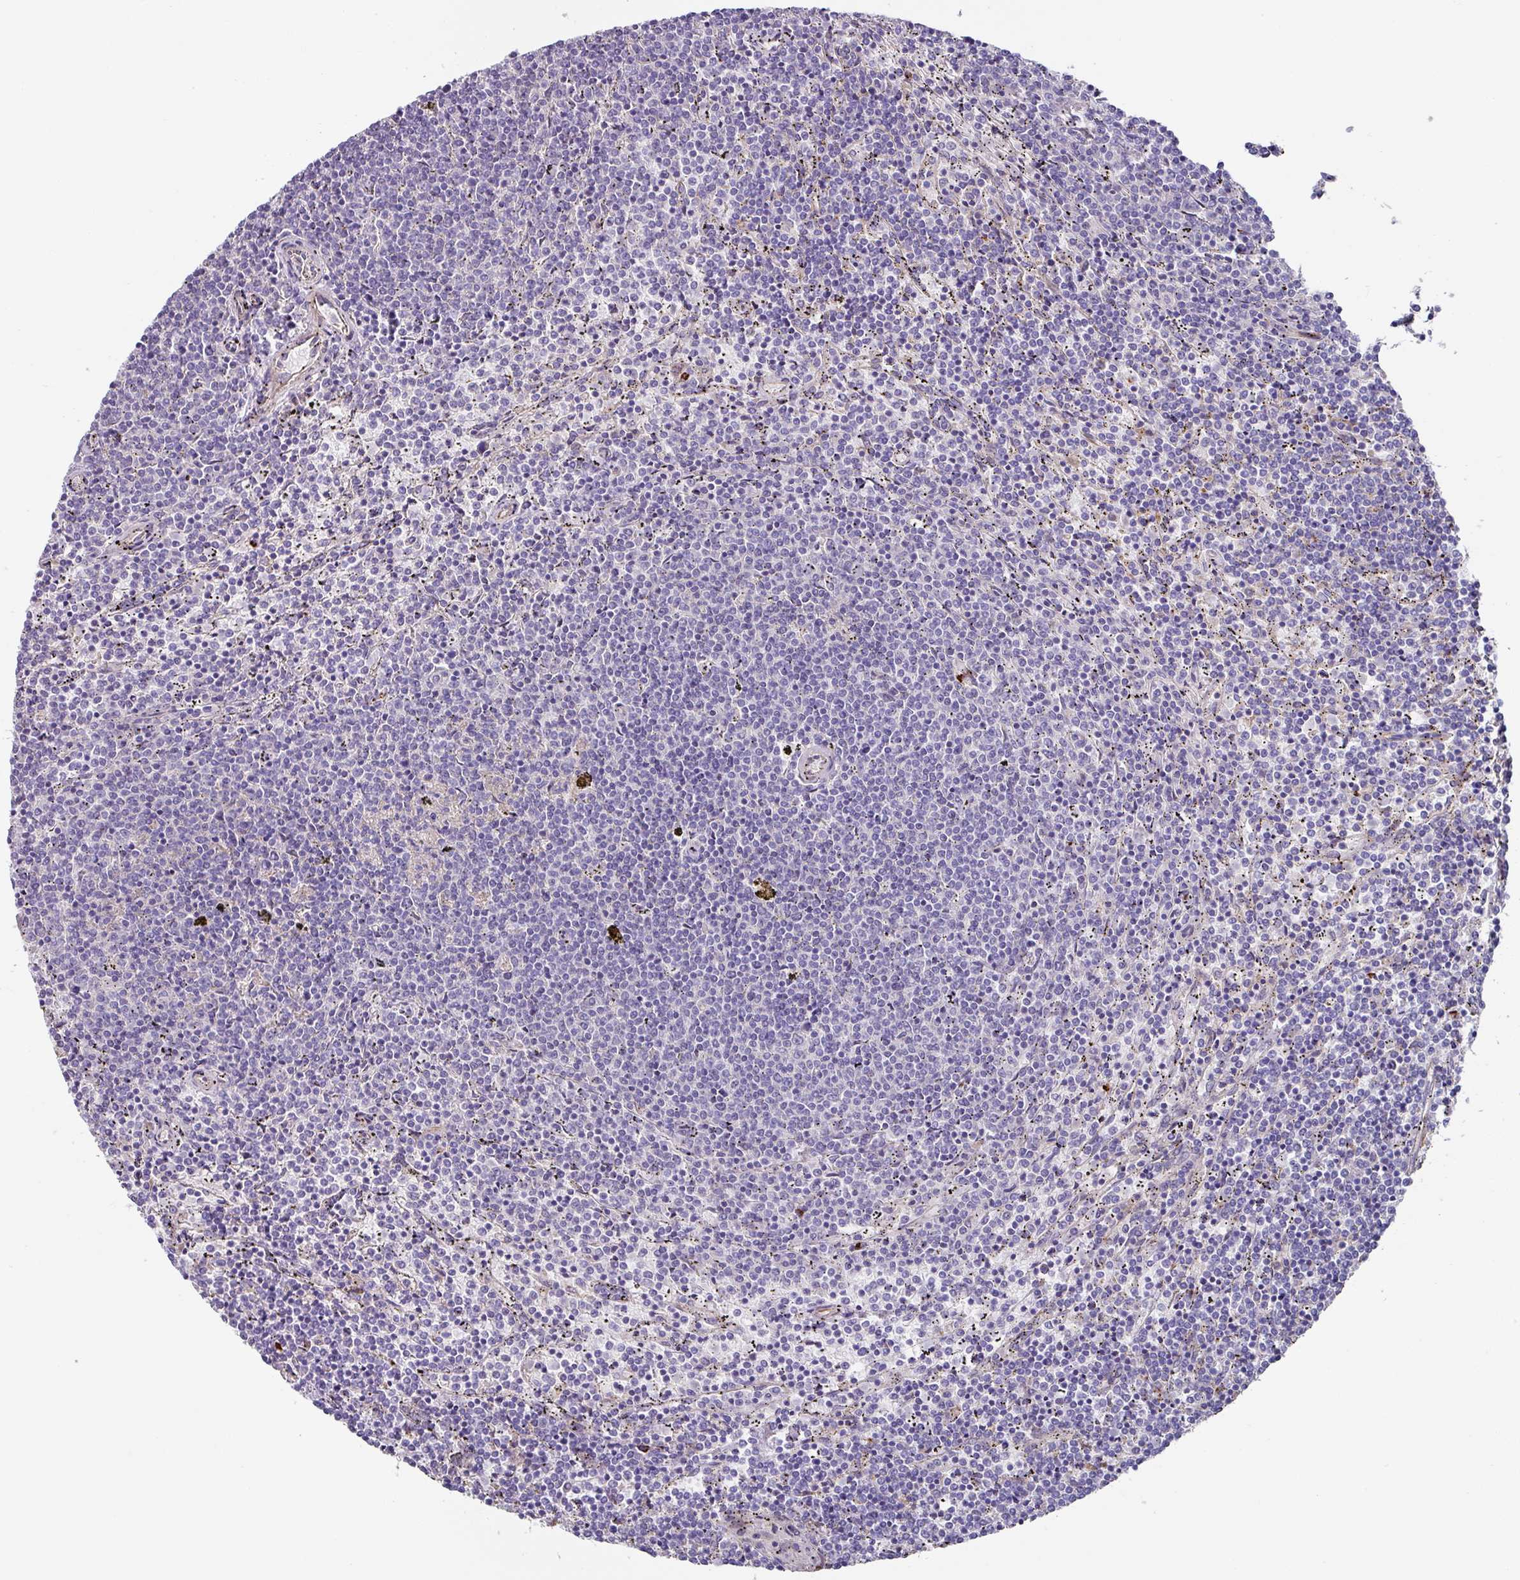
{"staining": {"intensity": "negative", "quantity": "none", "location": "none"}, "tissue": "lymphoma", "cell_type": "Tumor cells", "image_type": "cancer", "snomed": [{"axis": "morphology", "description": "Malignant lymphoma, non-Hodgkin's type, Low grade"}, {"axis": "topography", "description": "Spleen"}], "caption": "This is an immunohistochemistry (IHC) micrograph of lymphoma. There is no positivity in tumor cells.", "gene": "TARM1", "patient": {"sex": "female", "age": 50}}